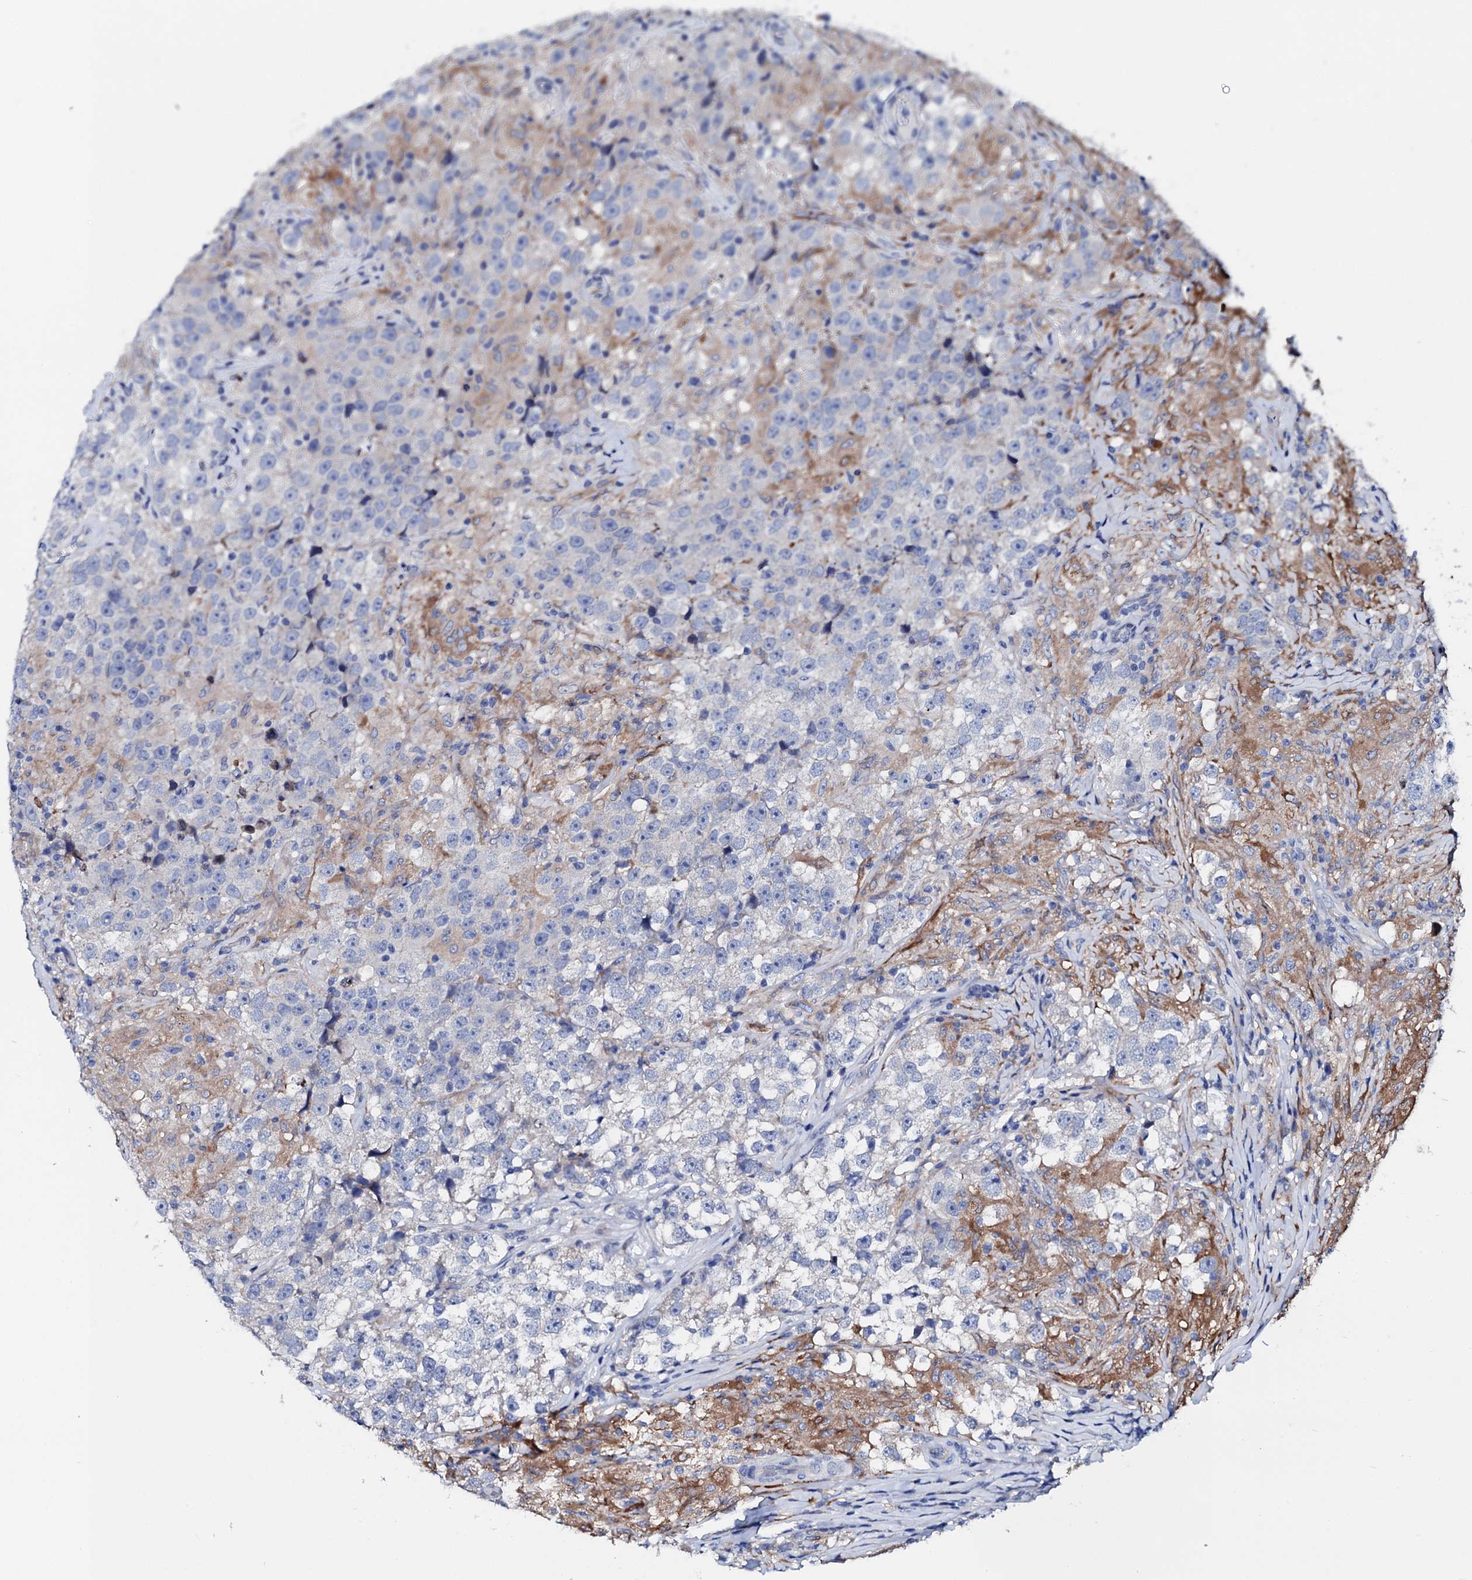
{"staining": {"intensity": "moderate", "quantity": "<25%", "location": "cytoplasmic/membranous"}, "tissue": "testis cancer", "cell_type": "Tumor cells", "image_type": "cancer", "snomed": [{"axis": "morphology", "description": "Seminoma, NOS"}, {"axis": "topography", "description": "Testis"}], "caption": "This photomicrograph displays immunohistochemistry staining of seminoma (testis), with low moderate cytoplasmic/membranous positivity in approximately <25% of tumor cells.", "gene": "TRDN", "patient": {"sex": "male", "age": 46}}